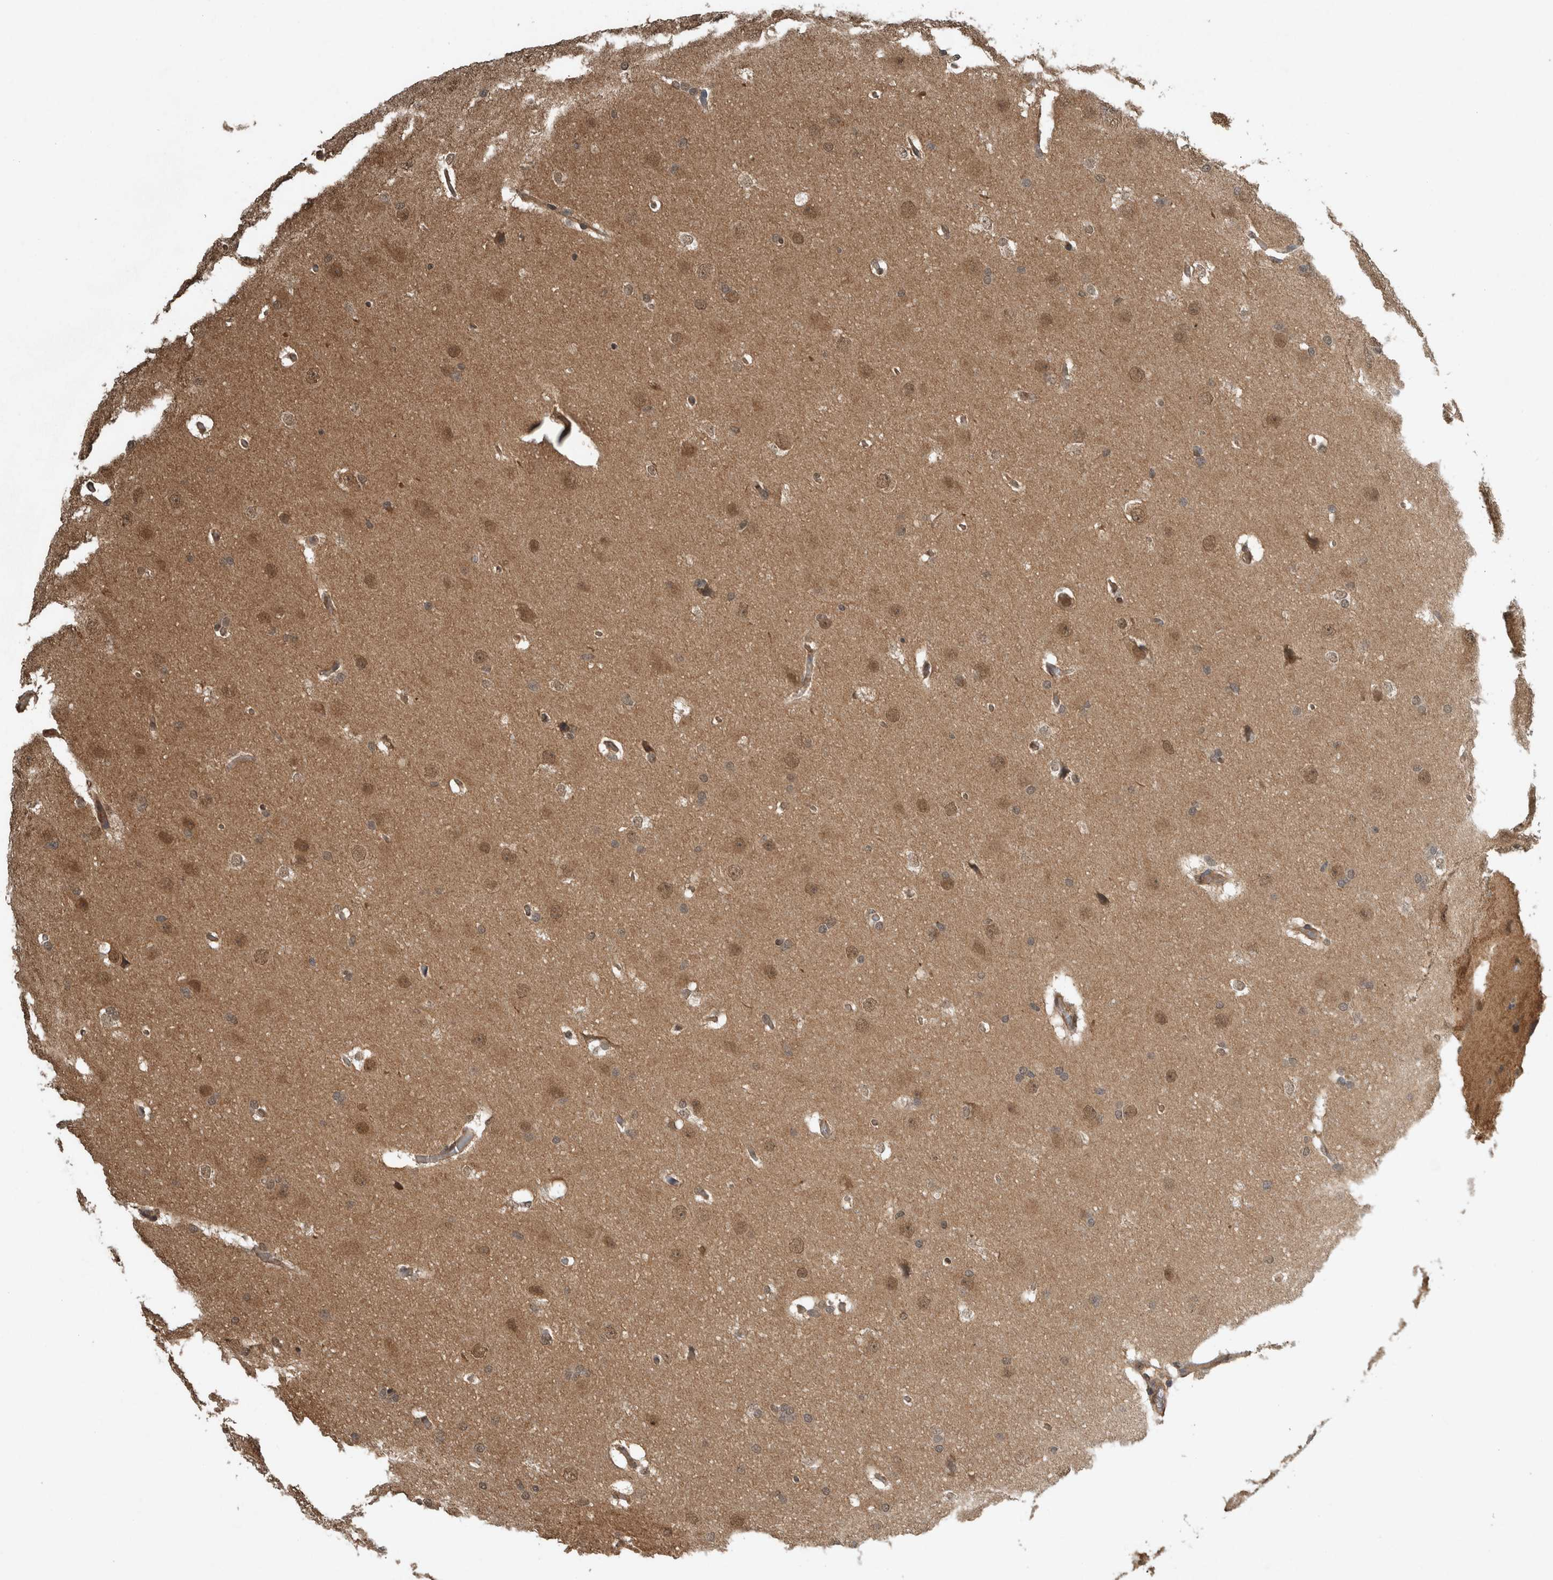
{"staining": {"intensity": "moderate", "quantity": ">75%", "location": "cytoplasmic/membranous,nuclear"}, "tissue": "glioma", "cell_type": "Tumor cells", "image_type": "cancer", "snomed": [{"axis": "morphology", "description": "Glioma, malignant, Low grade"}, {"axis": "topography", "description": "Brain"}], "caption": "The histopathology image exhibits immunohistochemical staining of malignant glioma (low-grade). There is moderate cytoplasmic/membranous and nuclear staining is present in about >75% of tumor cells. The staining was performed using DAB (3,3'-diaminobenzidine) to visualize the protein expression in brown, while the nuclei were stained in blue with hematoxylin (Magnification: 20x).", "gene": "ARHGEF12", "patient": {"sex": "female", "age": 37}}